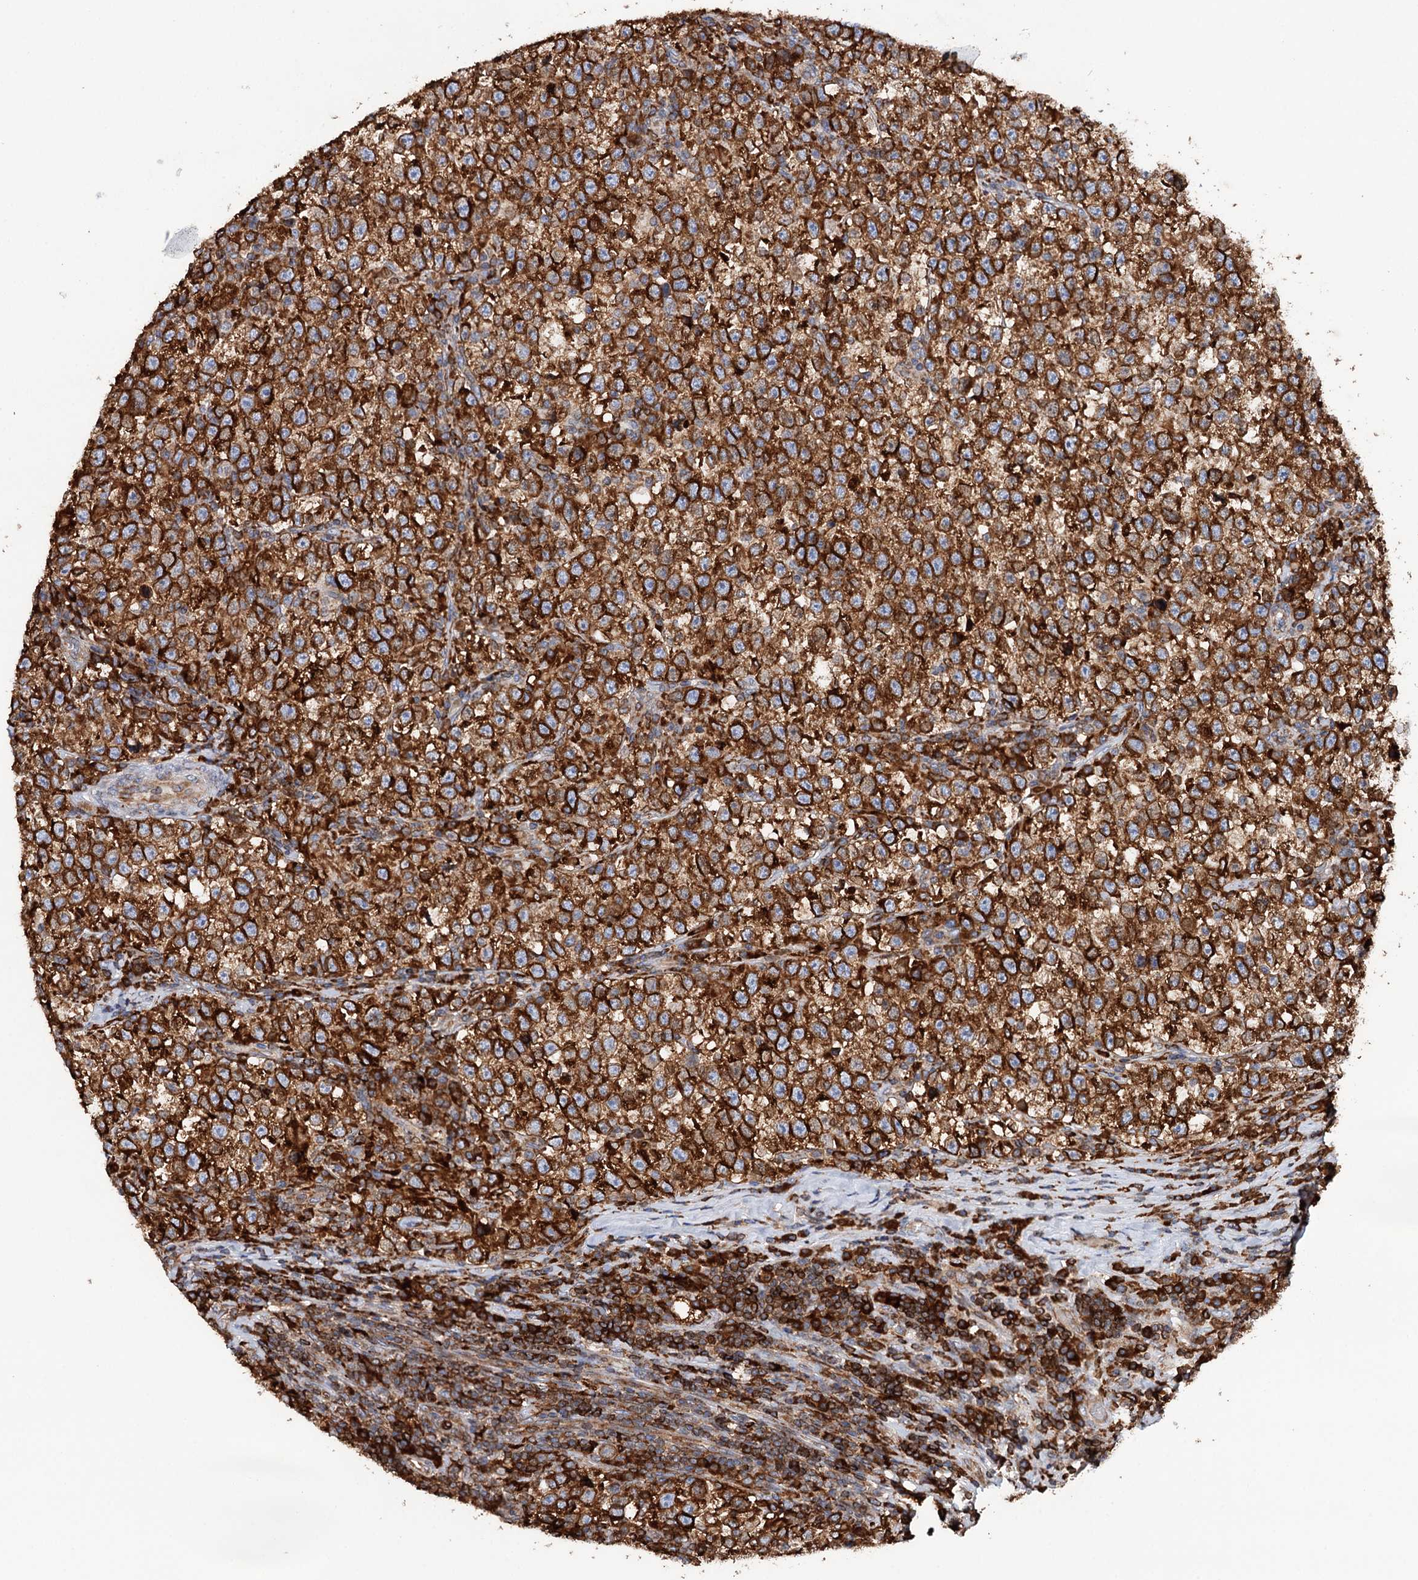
{"staining": {"intensity": "strong", "quantity": ">75%", "location": "cytoplasmic/membranous"}, "tissue": "testis cancer", "cell_type": "Tumor cells", "image_type": "cancer", "snomed": [{"axis": "morphology", "description": "Normal tissue, NOS"}, {"axis": "morphology", "description": "Seminoma, NOS"}, {"axis": "topography", "description": "Testis"}], "caption": "Immunohistochemical staining of testis seminoma exhibits strong cytoplasmic/membranous protein expression in approximately >75% of tumor cells.", "gene": "ERP29", "patient": {"sex": "male", "age": 43}}